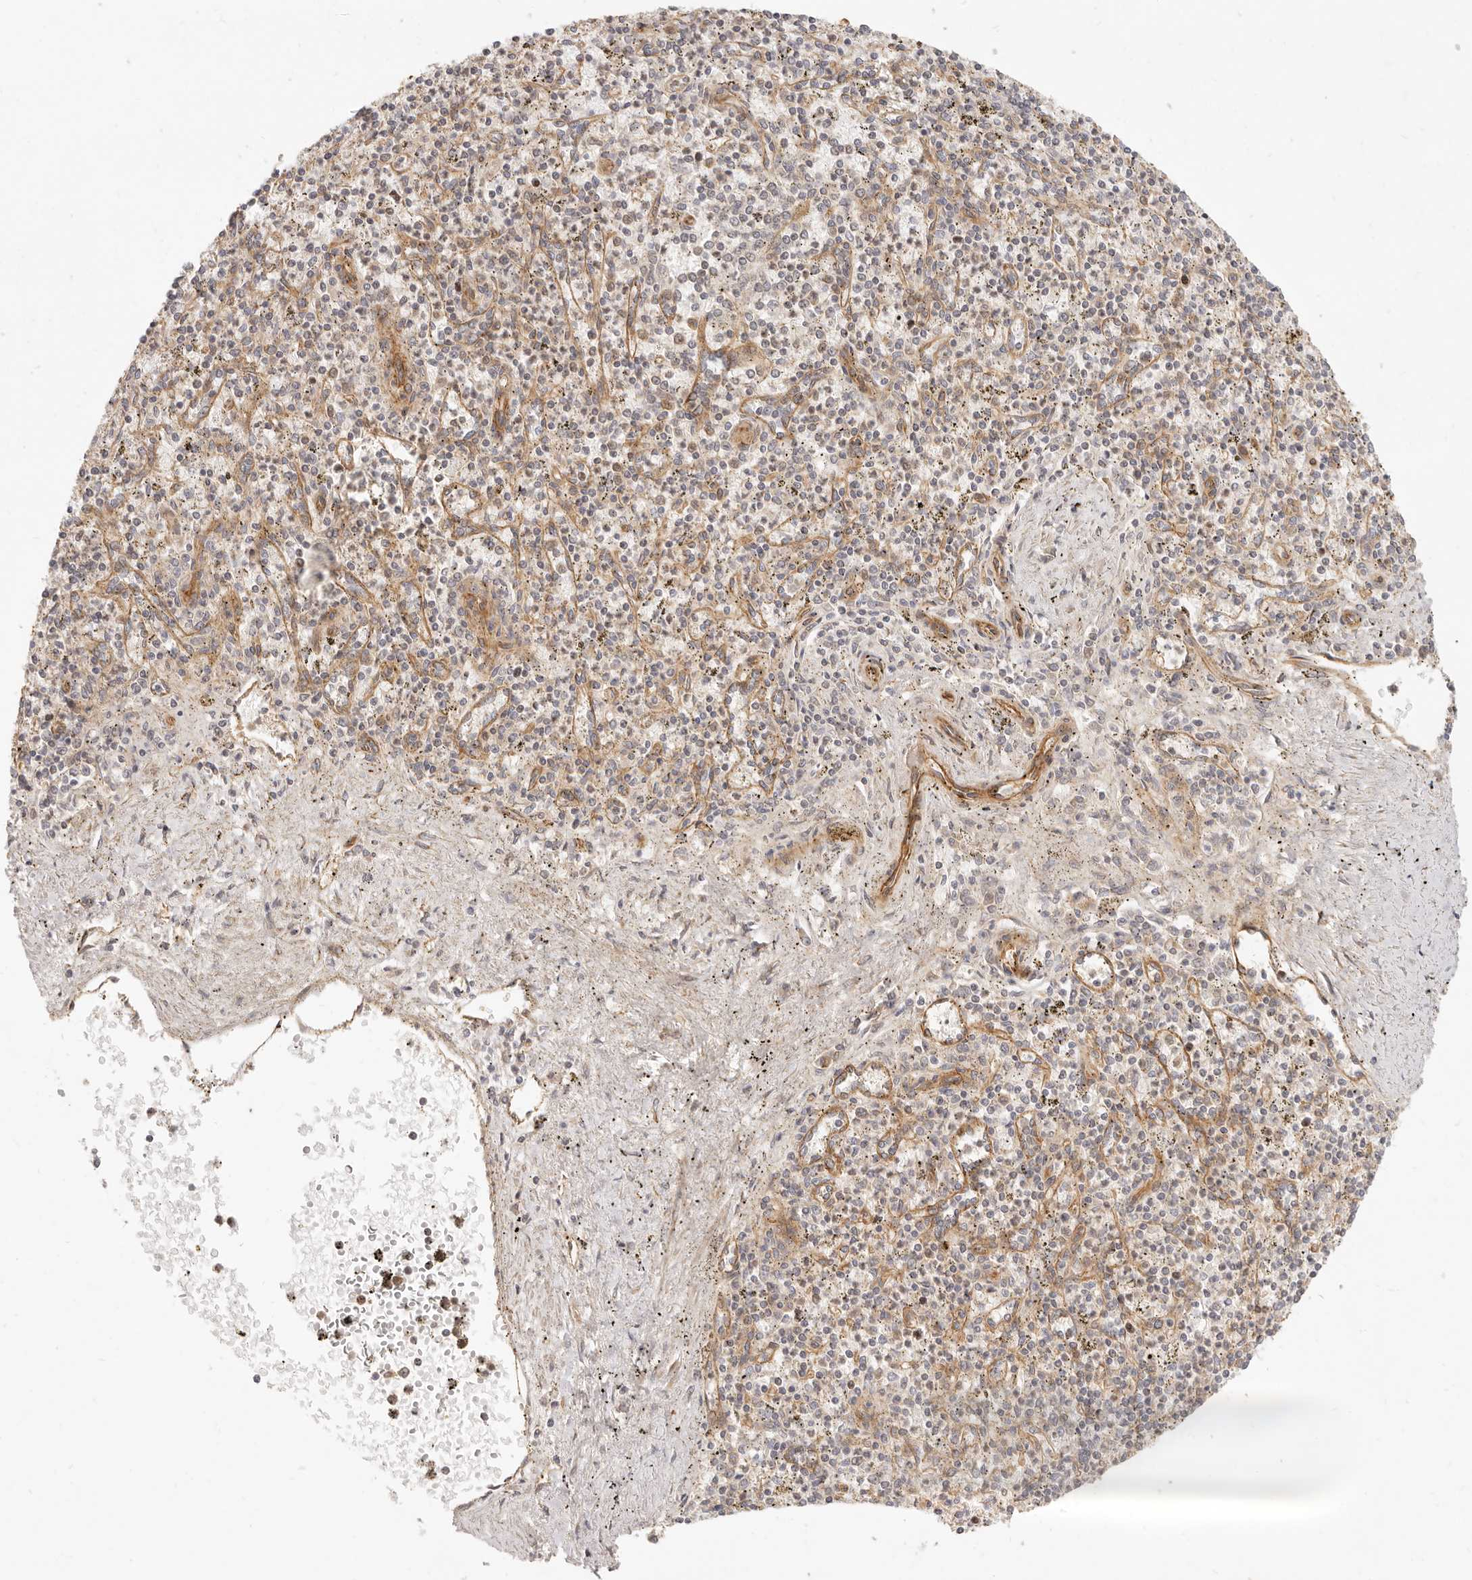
{"staining": {"intensity": "weak", "quantity": "25%-75%", "location": "cytoplasmic/membranous"}, "tissue": "spleen", "cell_type": "Cells in red pulp", "image_type": "normal", "snomed": [{"axis": "morphology", "description": "Normal tissue, NOS"}, {"axis": "topography", "description": "Spleen"}], "caption": "Immunohistochemical staining of benign spleen shows low levels of weak cytoplasmic/membranous positivity in about 25%-75% of cells in red pulp.", "gene": "UFSP1", "patient": {"sex": "male", "age": 72}}